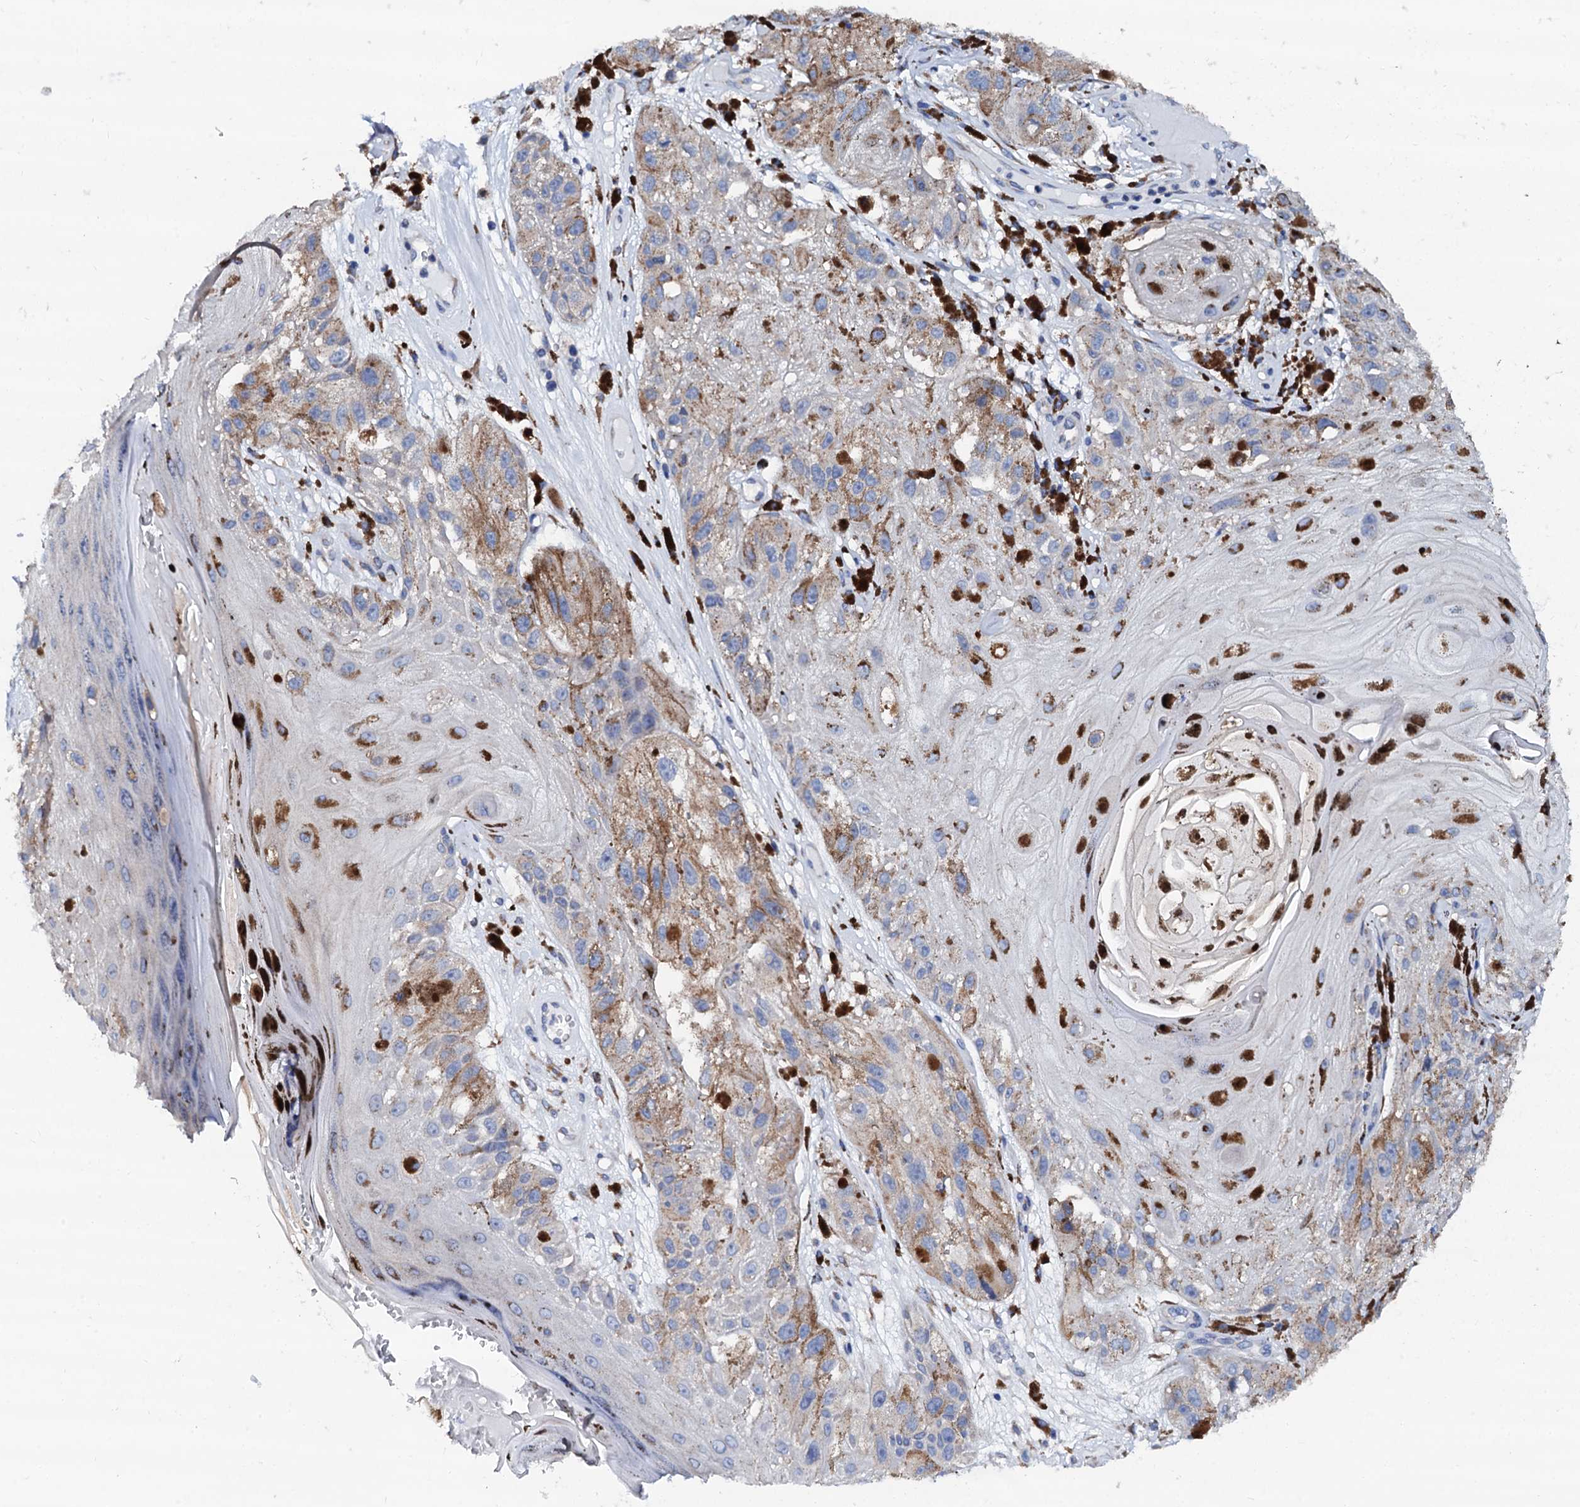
{"staining": {"intensity": "negative", "quantity": "none", "location": "none"}, "tissue": "melanoma", "cell_type": "Tumor cells", "image_type": "cancer", "snomed": [{"axis": "morphology", "description": "Malignant melanoma, NOS"}, {"axis": "topography", "description": "Skin"}], "caption": "Immunohistochemical staining of human malignant melanoma displays no significant positivity in tumor cells.", "gene": "AKAP3", "patient": {"sex": "male", "age": 88}}